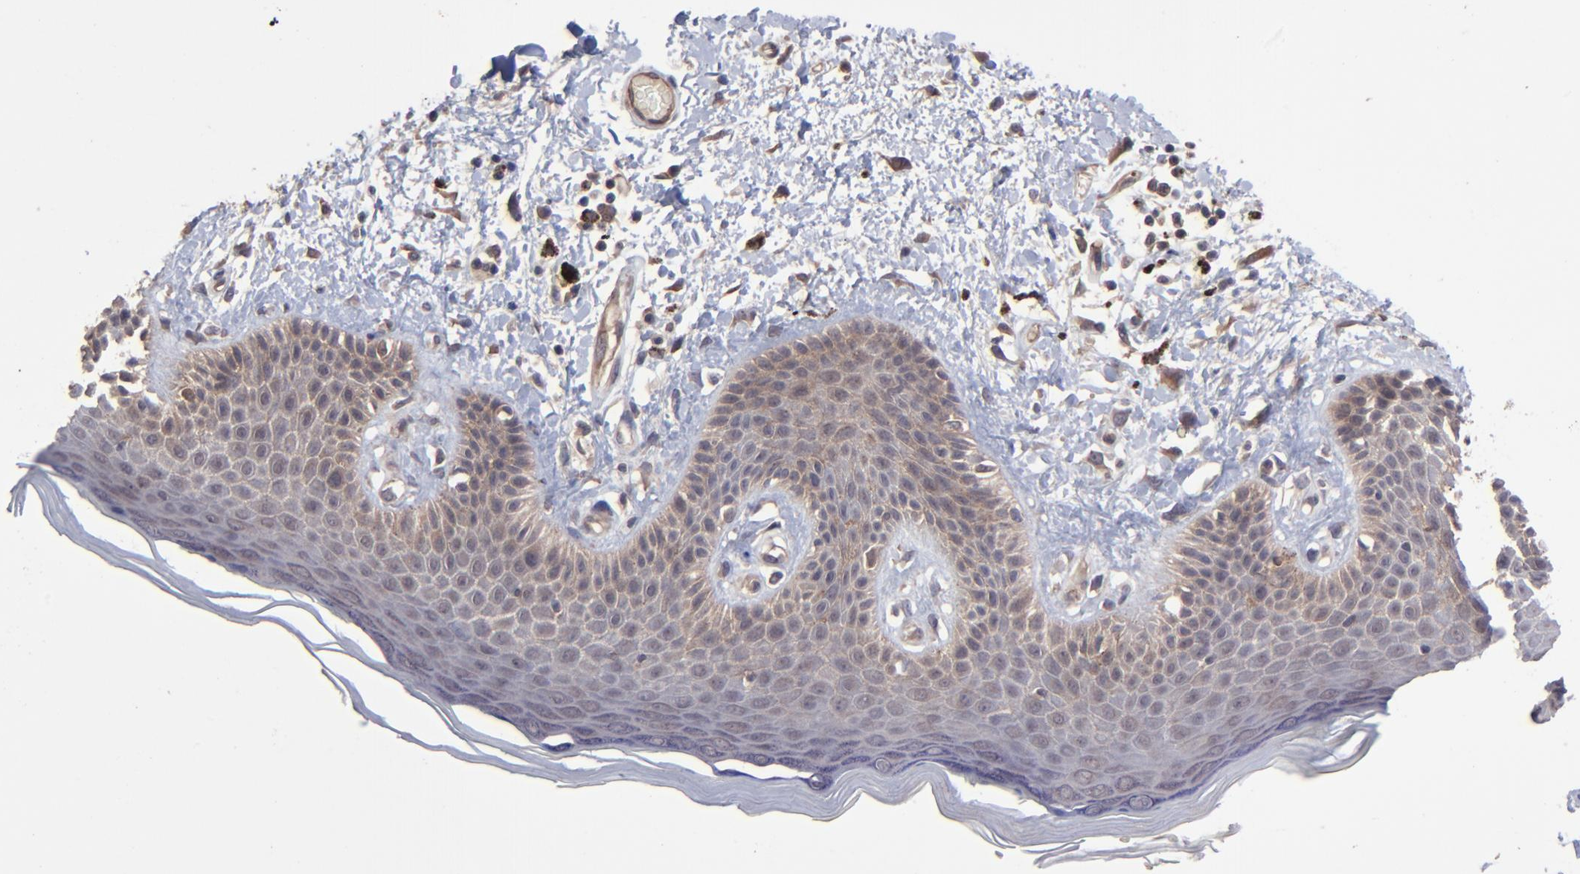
{"staining": {"intensity": "moderate", "quantity": "25%-75%", "location": "cytoplasmic/membranous"}, "tissue": "skin", "cell_type": "Epidermal cells", "image_type": "normal", "snomed": [{"axis": "morphology", "description": "Normal tissue, NOS"}, {"axis": "topography", "description": "Anal"}], "caption": "This photomicrograph demonstrates normal skin stained with IHC to label a protein in brown. The cytoplasmic/membranous of epidermal cells show moderate positivity for the protein. Nuclei are counter-stained blue.", "gene": "ZNF780A", "patient": {"sex": "female", "age": 78}}